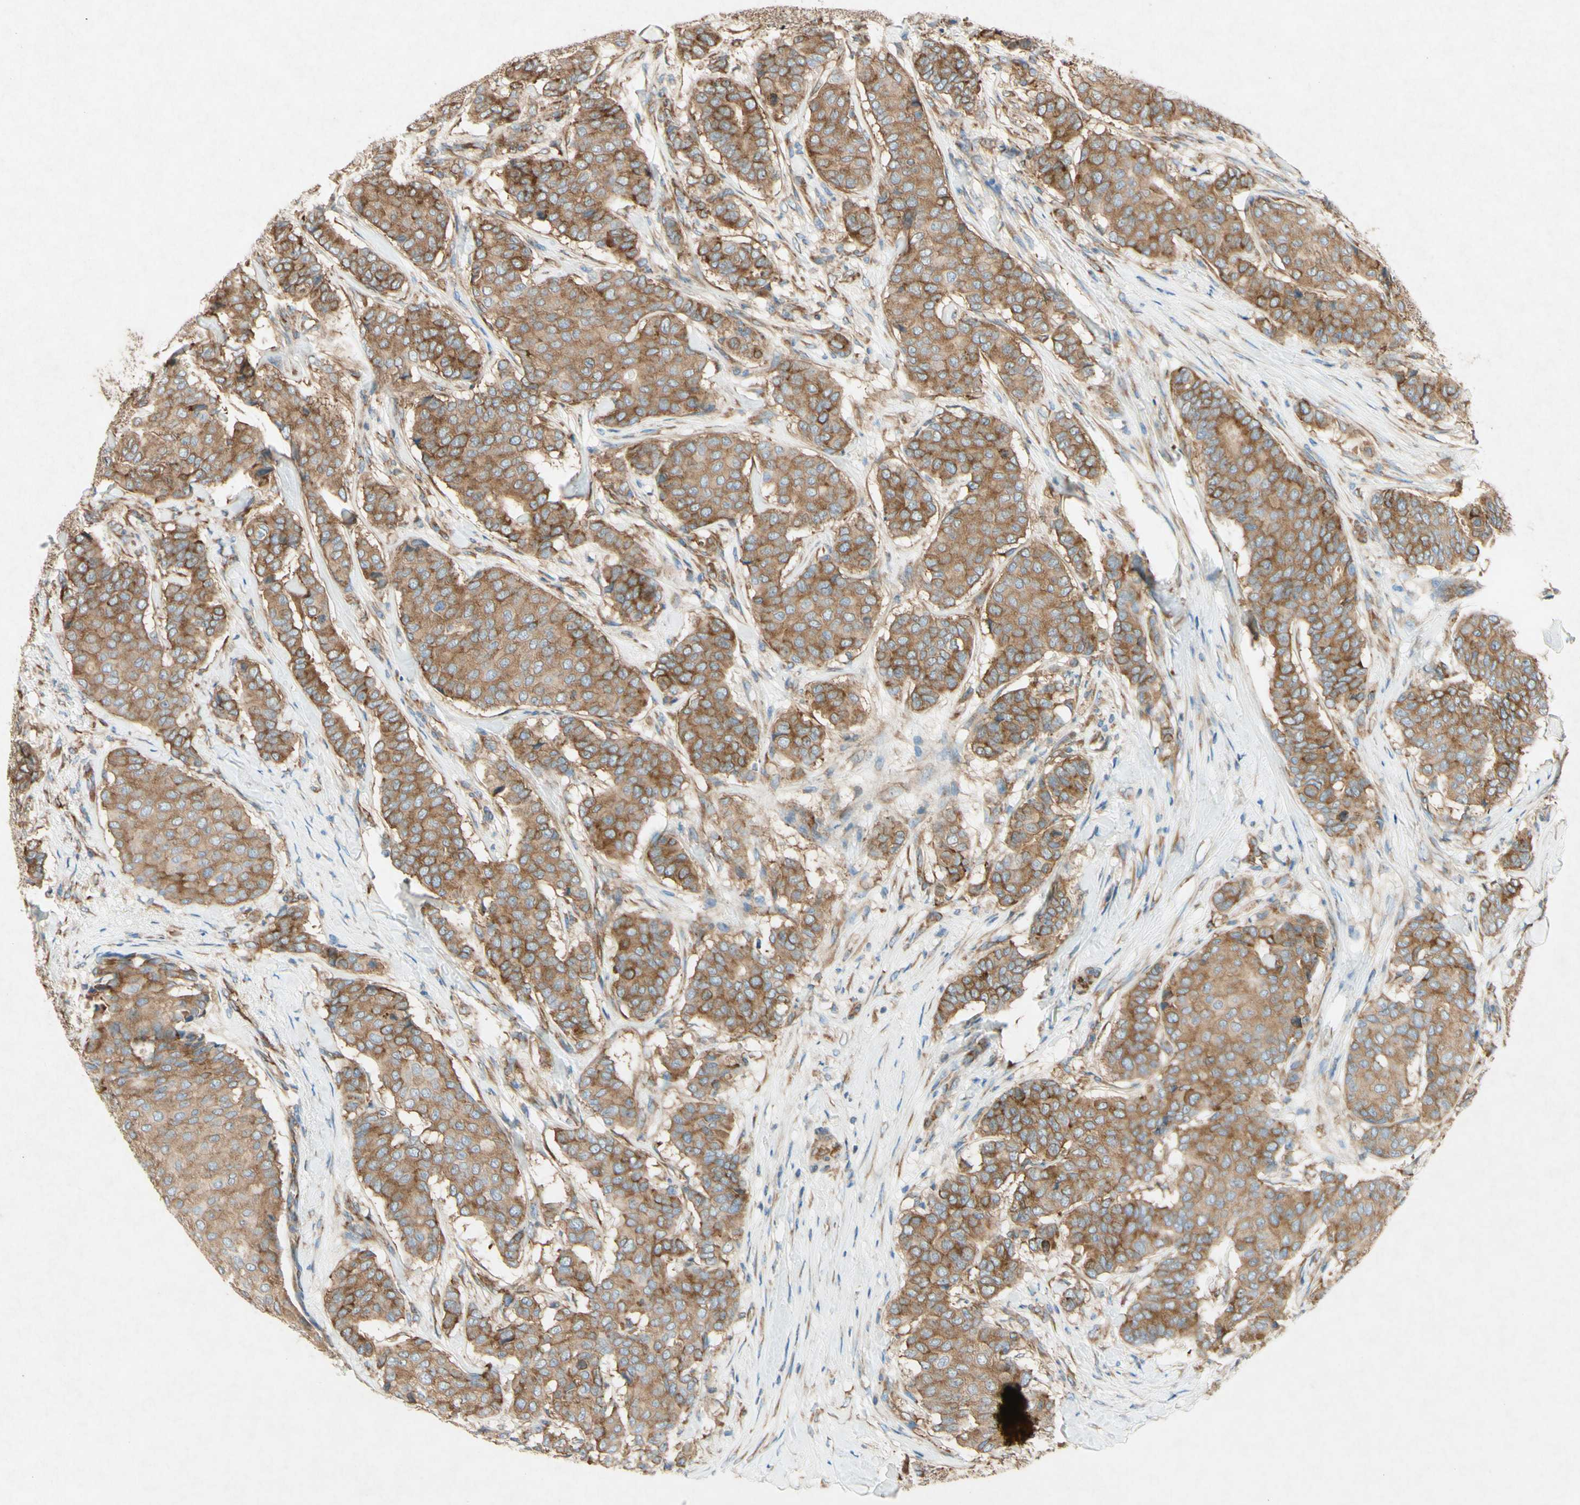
{"staining": {"intensity": "moderate", "quantity": ">75%", "location": "cytoplasmic/membranous"}, "tissue": "breast cancer", "cell_type": "Tumor cells", "image_type": "cancer", "snomed": [{"axis": "morphology", "description": "Duct carcinoma"}, {"axis": "topography", "description": "Breast"}], "caption": "Approximately >75% of tumor cells in intraductal carcinoma (breast) display moderate cytoplasmic/membranous protein positivity as visualized by brown immunohistochemical staining.", "gene": "PABPC1", "patient": {"sex": "female", "age": 75}}